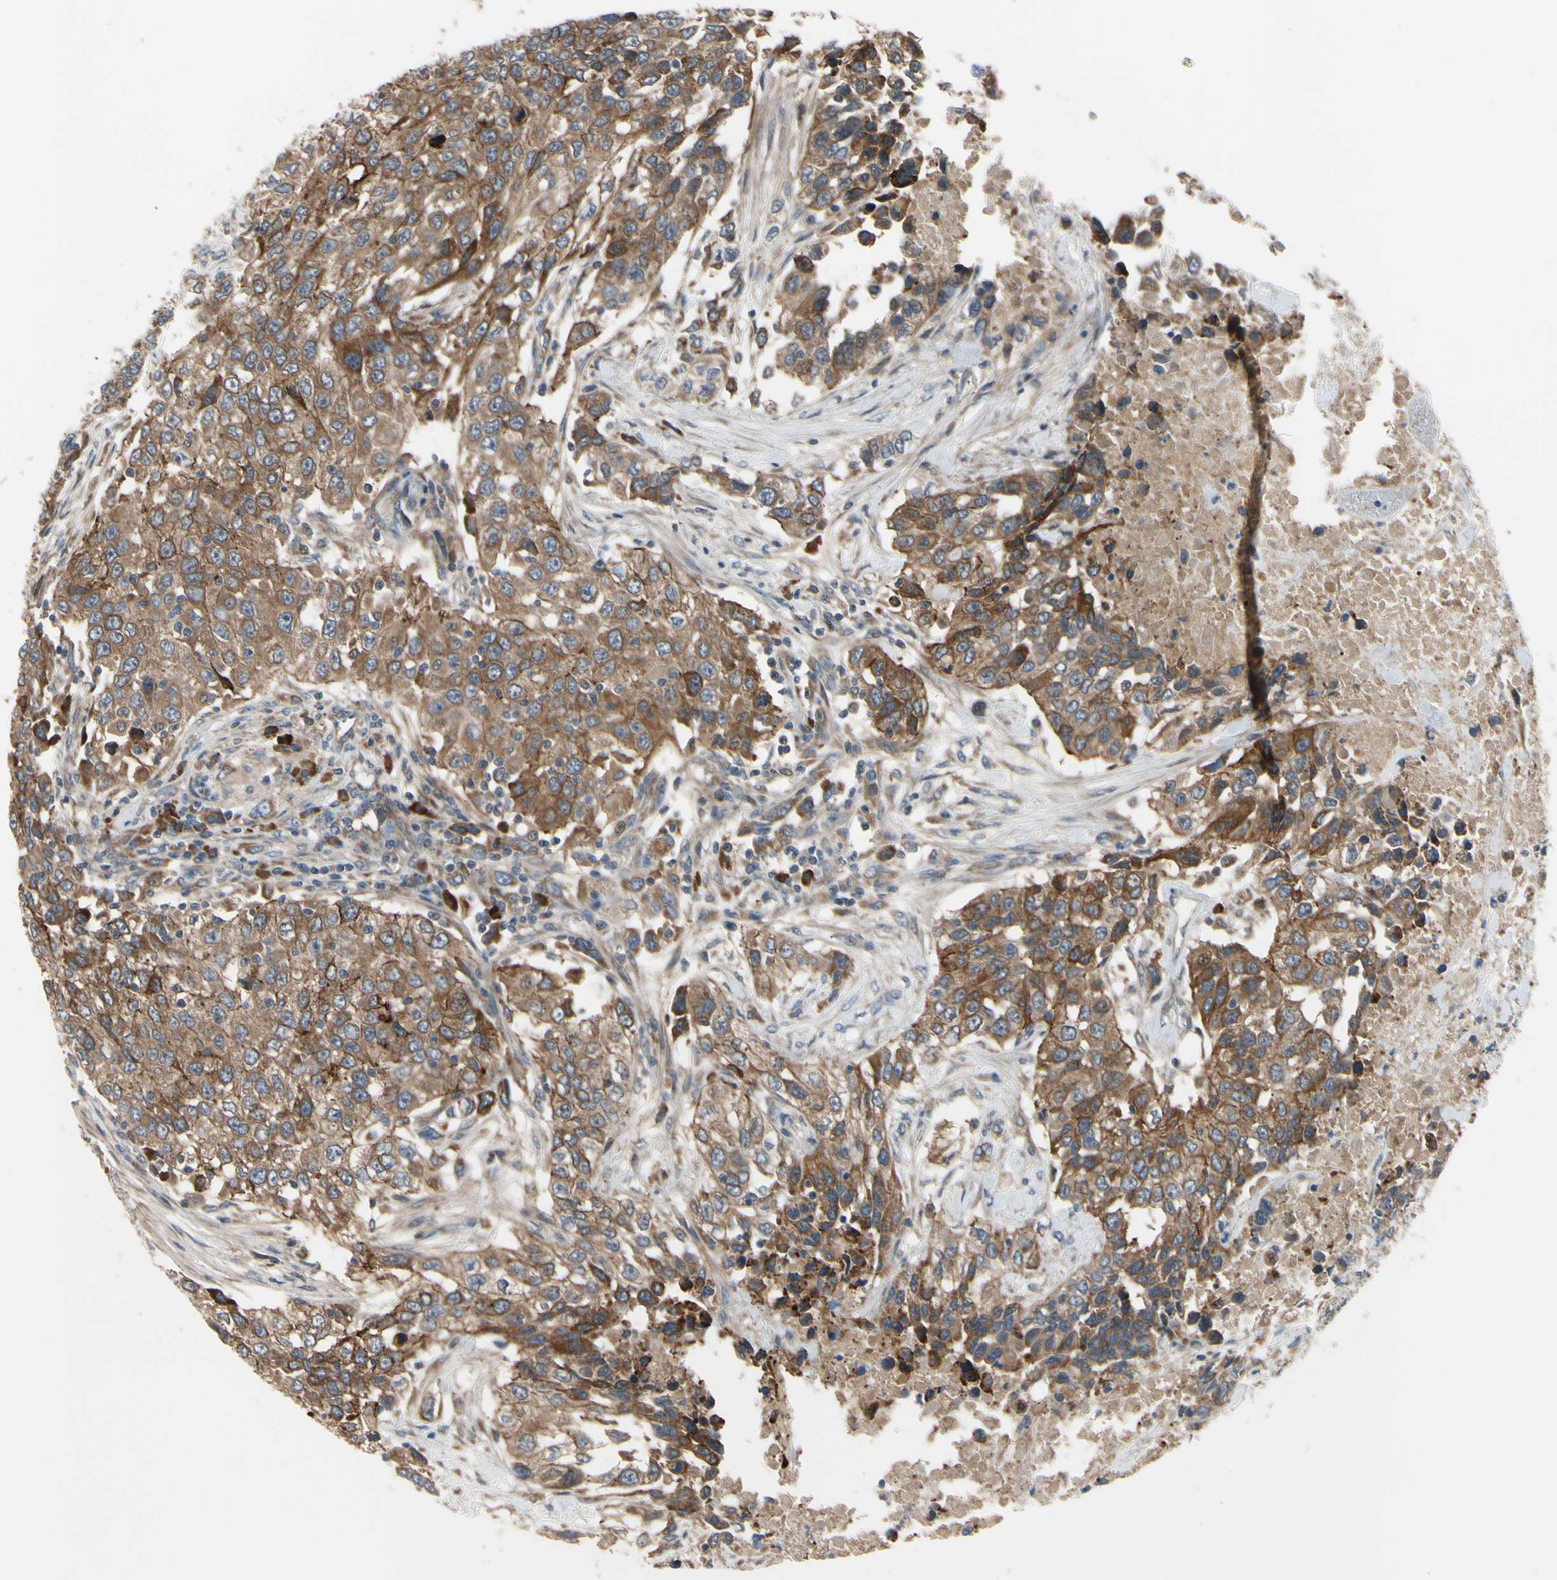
{"staining": {"intensity": "moderate", "quantity": ">75%", "location": "cytoplasmic/membranous"}, "tissue": "urothelial cancer", "cell_type": "Tumor cells", "image_type": "cancer", "snomed": [{"axis": "morphology", "description": "Urothelial carcinoma, High grade"}, {"axis": "topography", "description": "Urinary bladder"}], "caption": "Human high-grade urothelial carcinoma stained with a brown dye shows moderate cytoplasmic/membranous positive staining in approximately >75% of tumor cells.", "gene": "XIAP", "patient": {"sex": "female", "age": 80}}